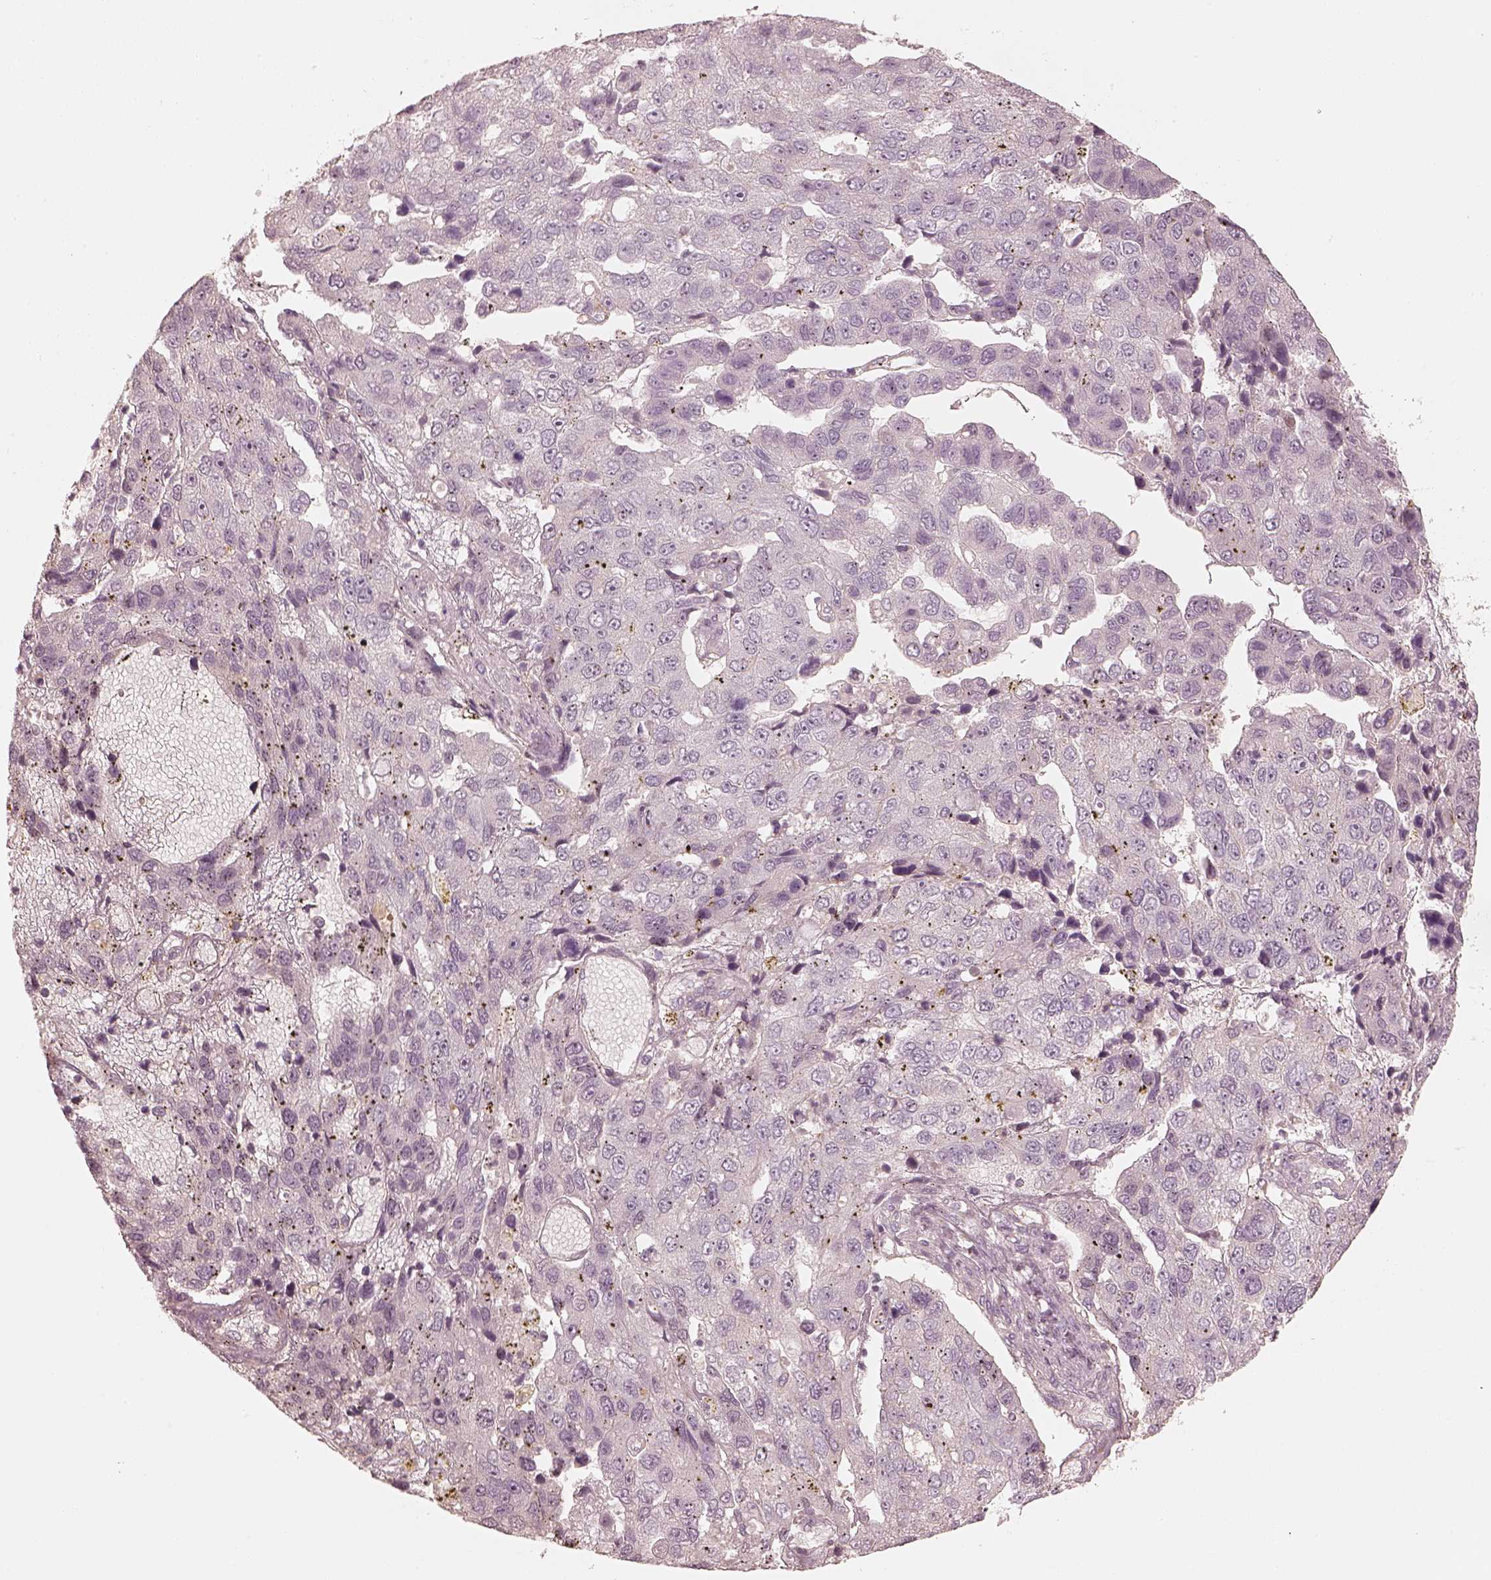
{"staining": {"intensity": "negative", "quantity": "none", "location": "none"}, "tissue": "pancreatic cancer", "cell_type": "Tumor cells", "image_type": "cancer", "snomed": [{"axis": "morphology", "description": "Adenocarcinoma, NOS"}, {"axis": "topography", "description": "Pancreas"}], "caption": "An immunohistochemistry histopathology image of adenocarcinoma (pancreatic) is shown. There is no staining in tumor cells of adenocarcinoma (pancreatic).", "gene": "GORASP2", "patient": {"sex": "female", "age": 61}}